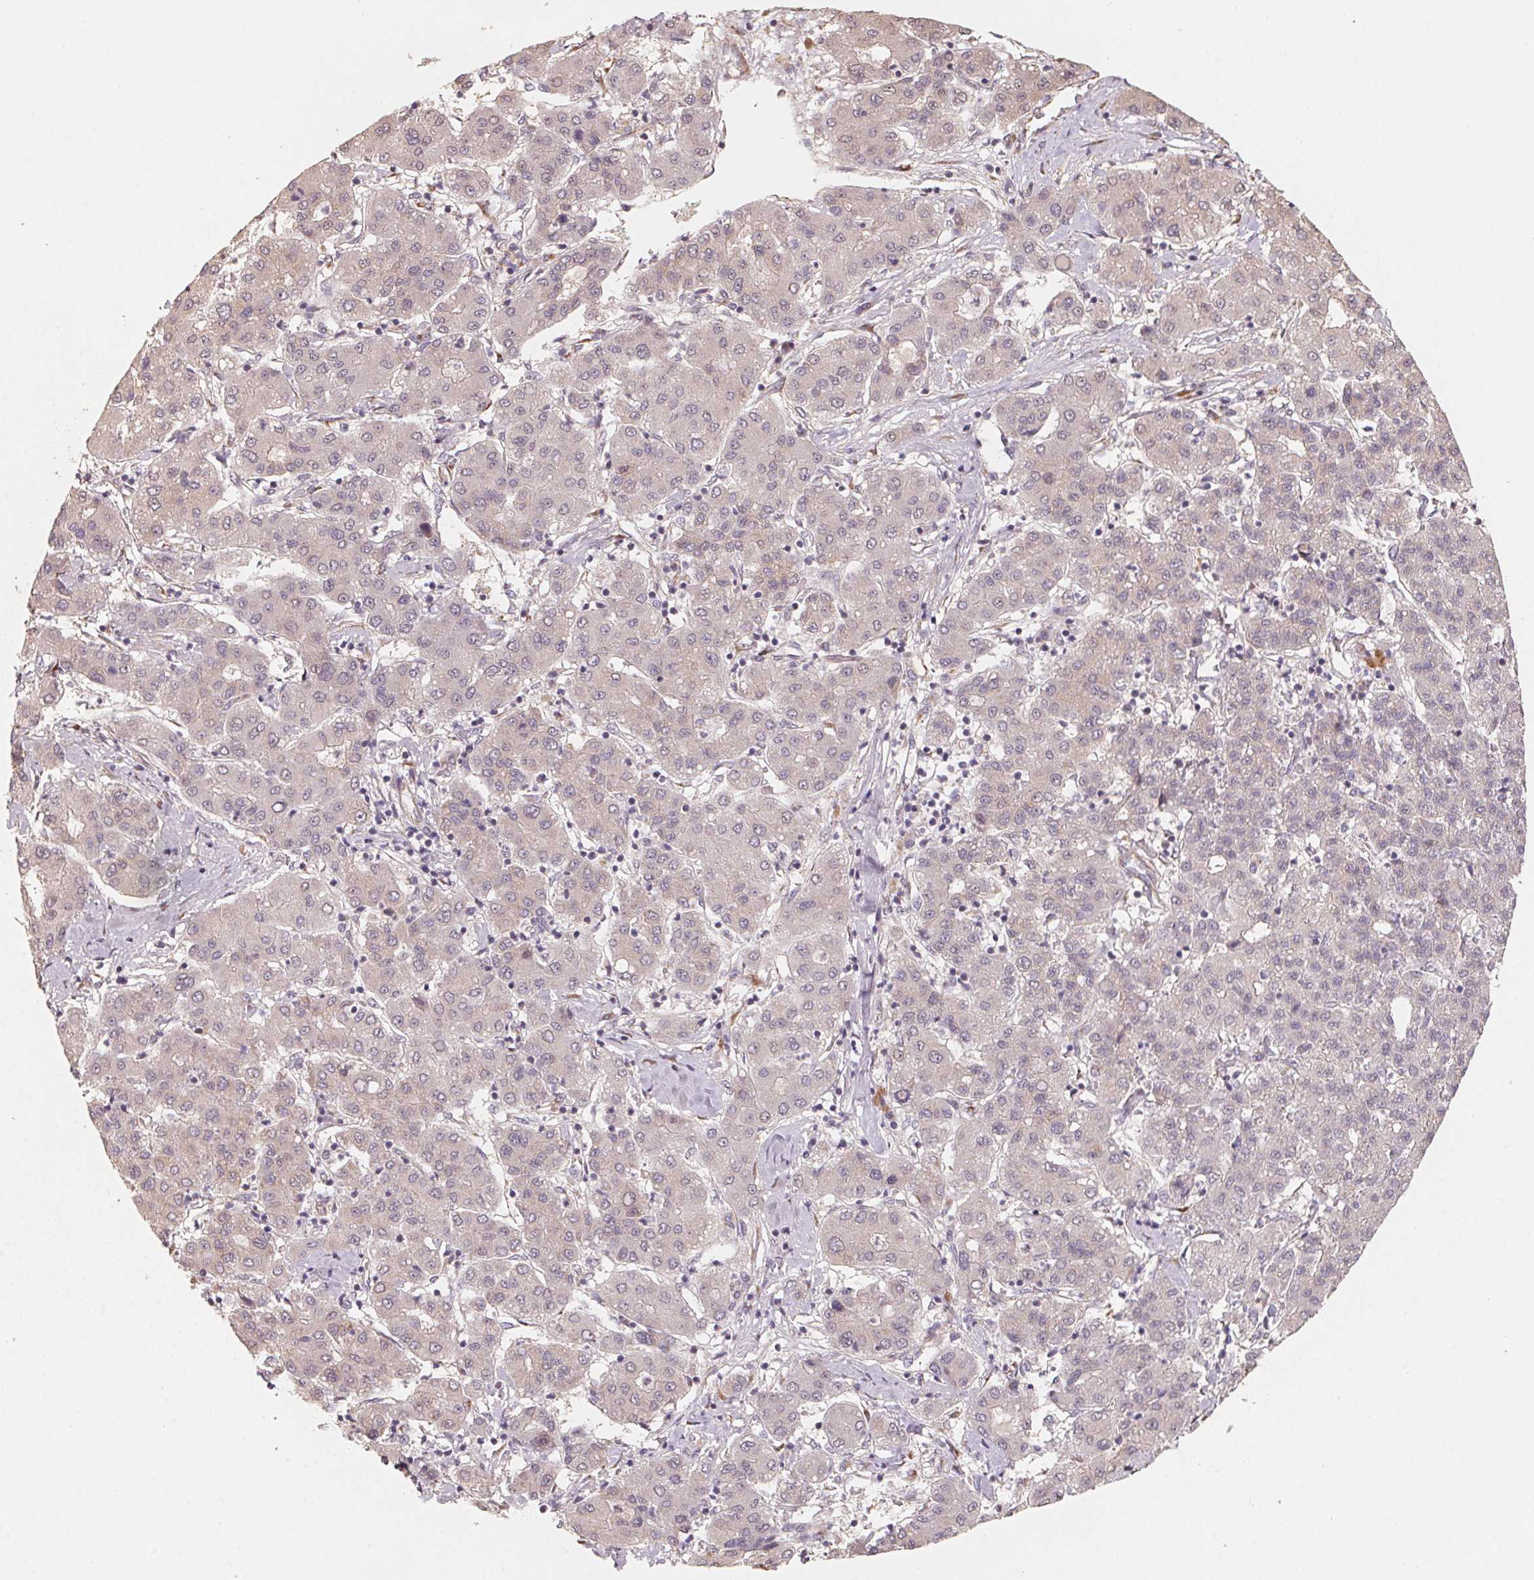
{"staining": {"intensity": "negative", "quantity": "none", "location": "none"}, "tissue": "liver cancer", "cell_type": "Tumor cells", "image_type": "cancer", "snomed": [{"axis": "morphology", "description": "Carcinoma, Hepatocellular, NOS"}, {"axis": "topography", "description": "Liver"}], "caption": "Tumor cells show no significant protein staining in hepatocellular carcinoma (liver). The staining was performed using DAB (3,3'-diaminobenzidine) to visualize the protein expression in brown, while the nuclei were stained in blue with hematoxylin (Magnification: 20x).", "gene": "TSPAN12", "patient": {"sex": "male", "age": 65}}